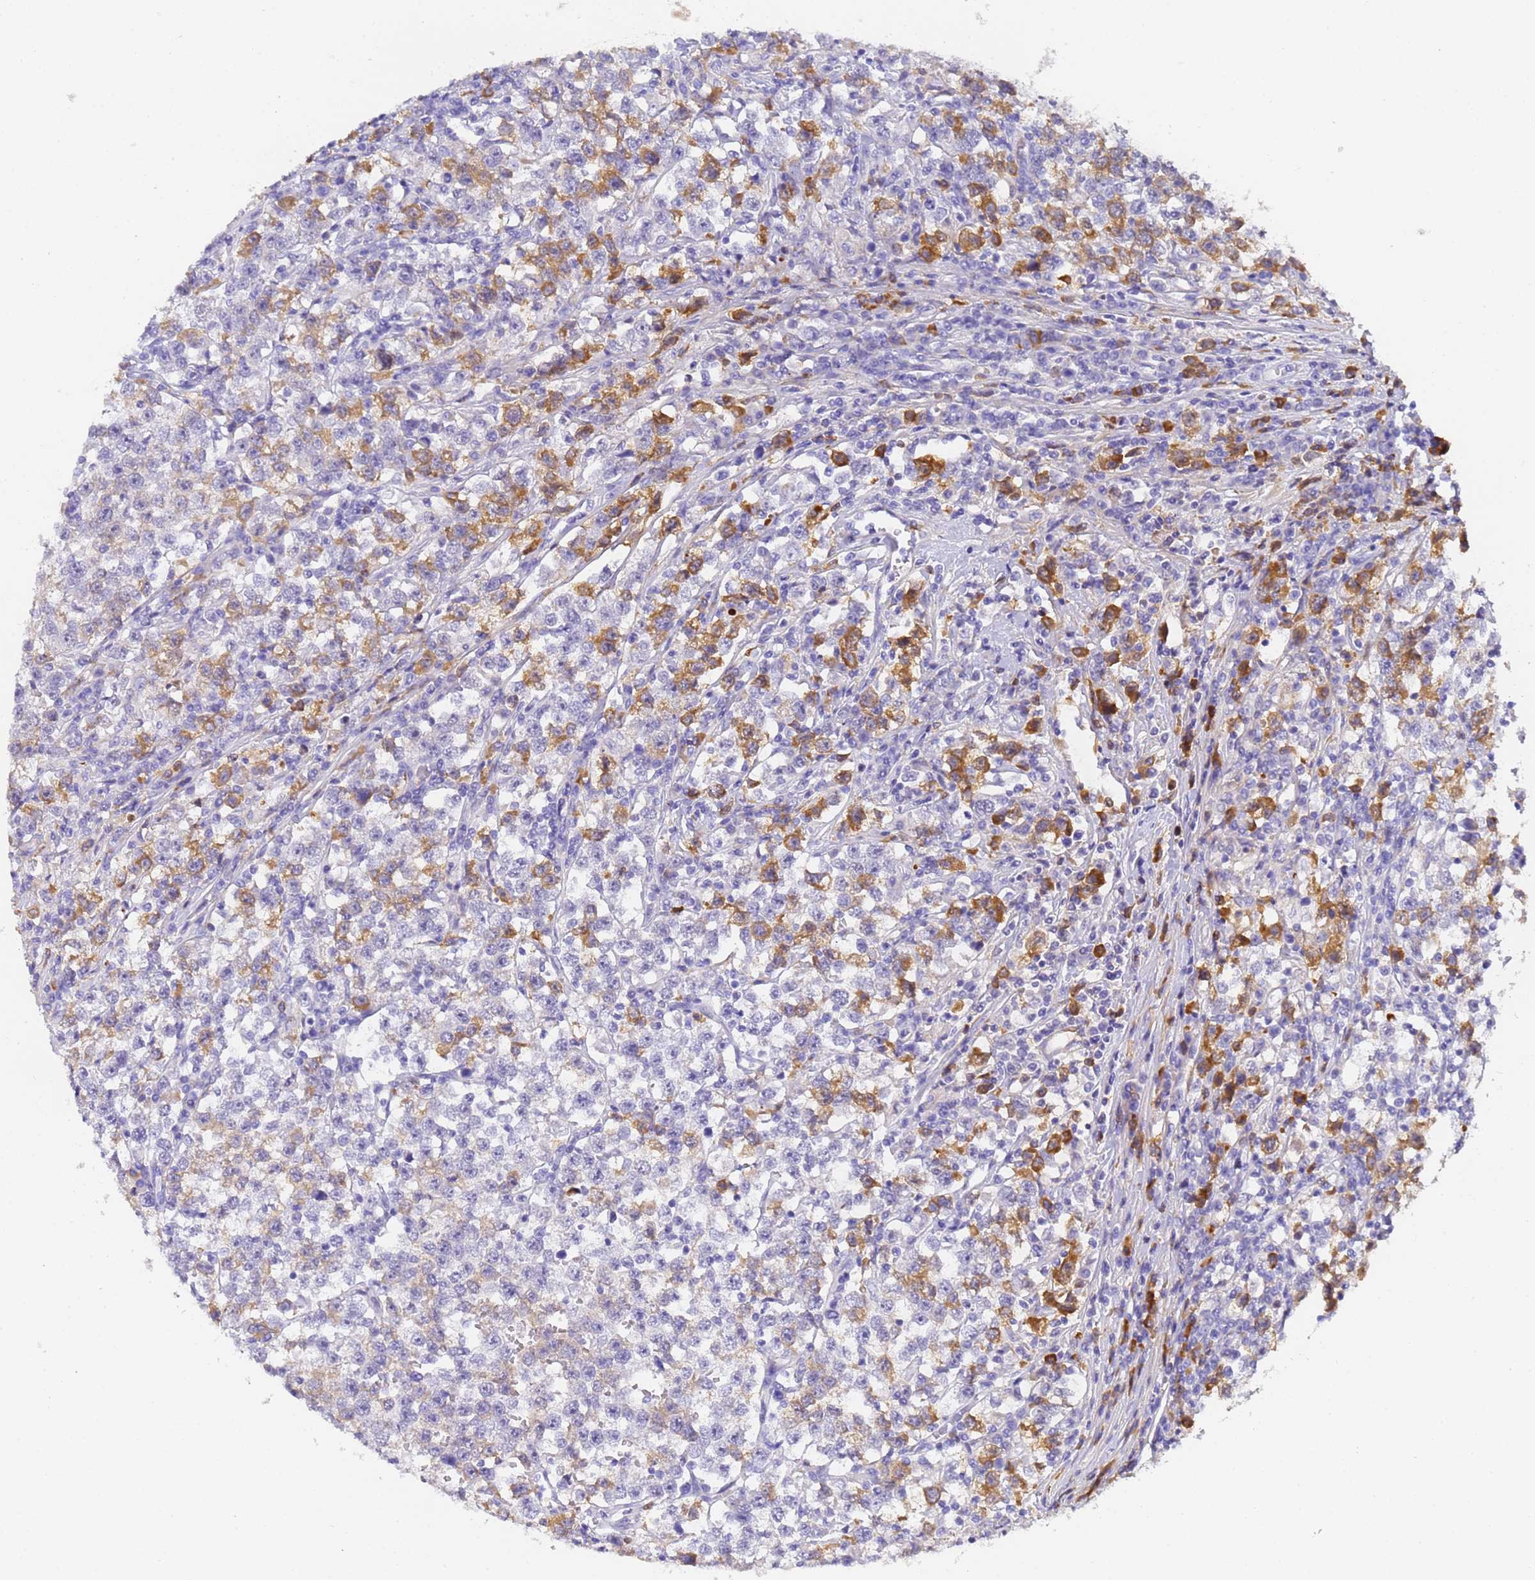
{"staining": {"intensity": "moderate", "quantity": "<25%", "location": "cytoplasmic/membranous"}, "tissue": "testis cancer", "cell_type": "Tumor cells", "image_type": "cancer", "snomed": [{"axis": "morphology", "description": "Normal tissue, NOS"}, {"axis": "morphology", "description": "Seminoma, NOS"}, {"axis": "topography", "description": "Testis"}], "caption": "The micrograph shows a brown stain indicating the presence of a protein in the cytoplasmic/membranous of tumor cells in testis cancer. (Stains: DAB (3,3'-diaminobenzidine) in brown, nuclei in blue, Microscopy: brightfield microscopy at high magnification).", "gene": "CFHR2", "patient": {"sex": "male", "age": 43}}